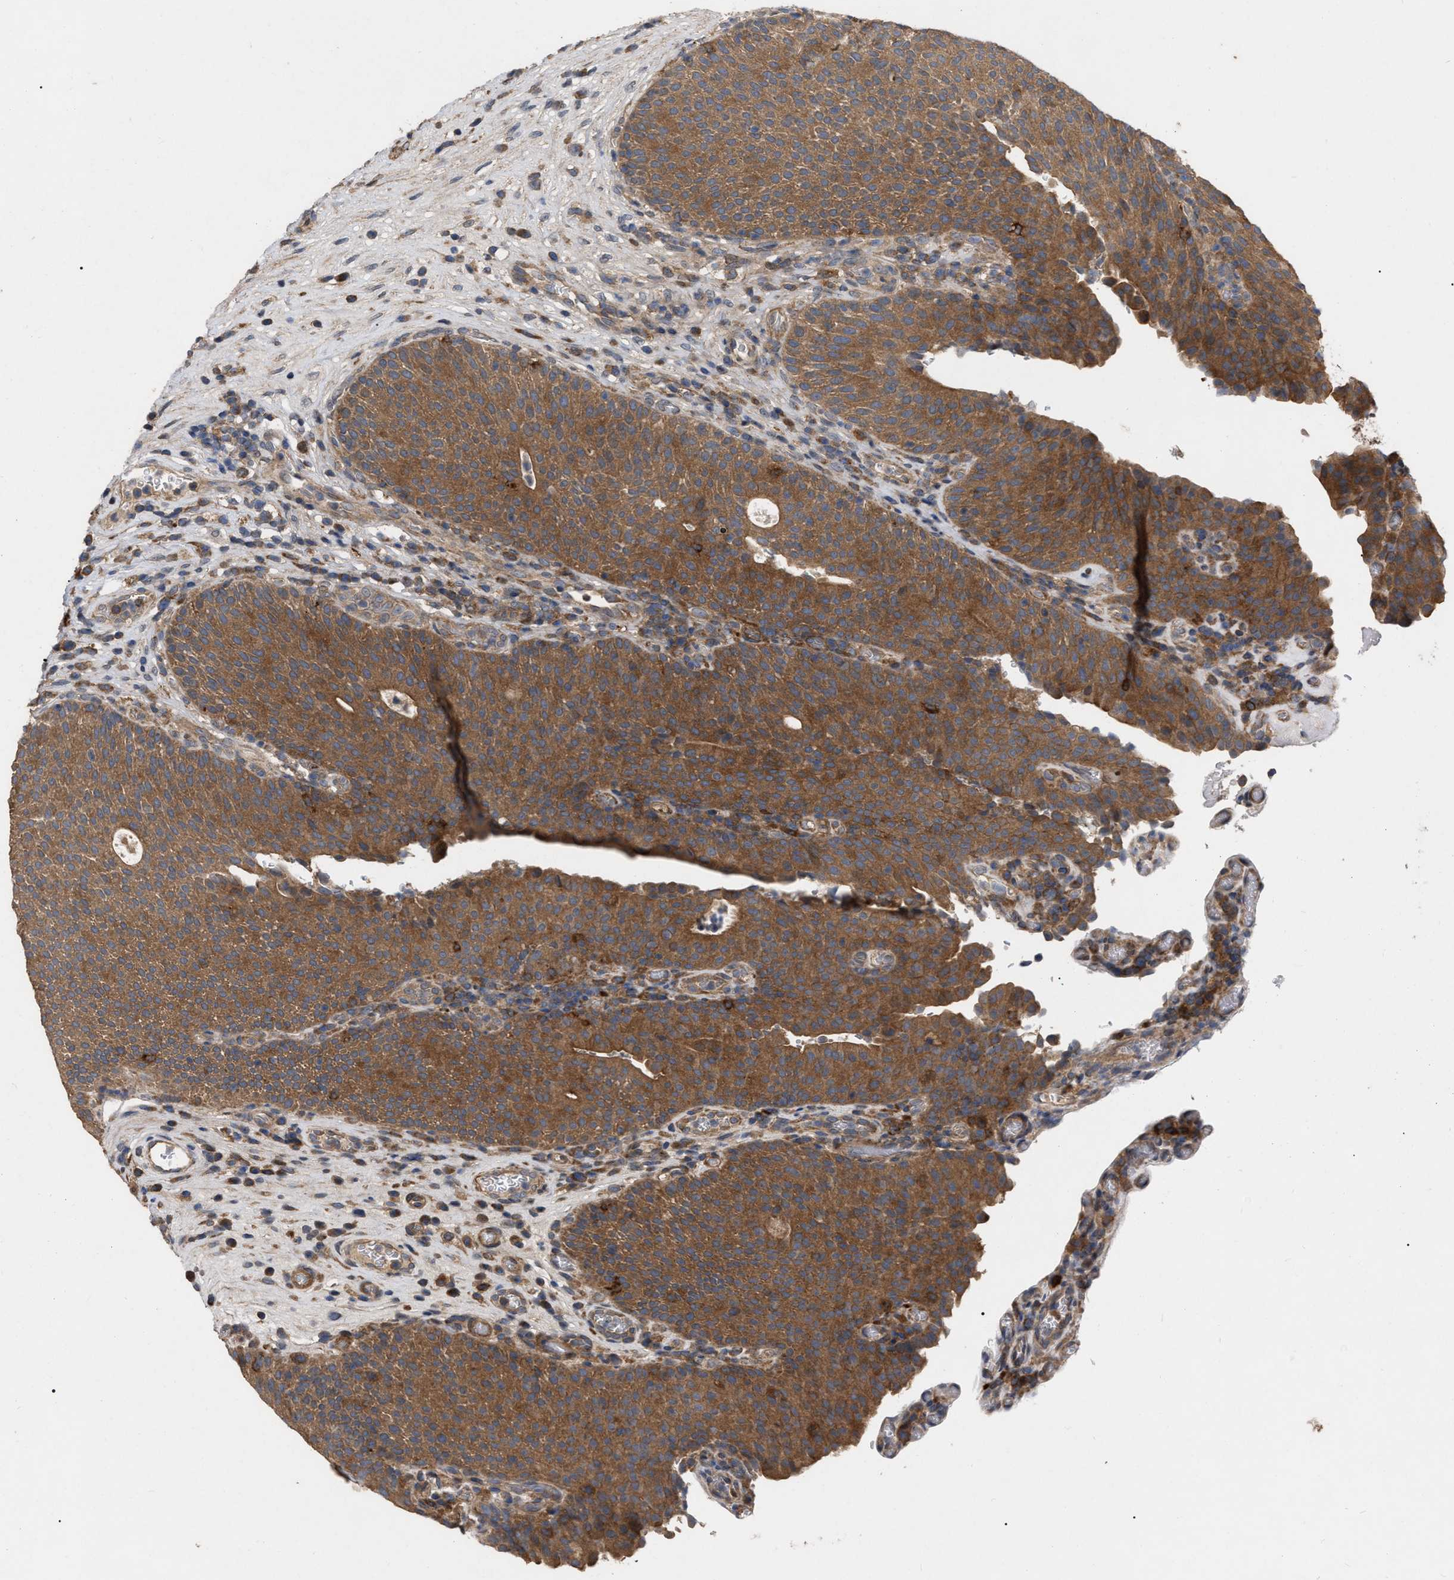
{"staining": {"intensity": "strong", "quantity": ">75%", "location": "cytoplasmic/membranous"}, "tissue": "urothelial cancer", "cell_type": "Tumor cells", "image_type": "cancer", "snomed": [{"axis": "morphology", "description": "Urothelial carcinoma, High grade"}, {"axis": "topography", "description": "Urinary bladder"}], "caption": "High-power microscopy captured an immunohistochemistry image of urothelial carcinoma (high-grade), revealing strong cytoplasmic/membranous staining in approximately >75% of tumor cells. (DAB (3,3'-diaminobenzidine) = brown stain, brightfield microscopy at high magnification).", "gene": "CDKN2C", "patient": {"sex": "male", "age": 74}}